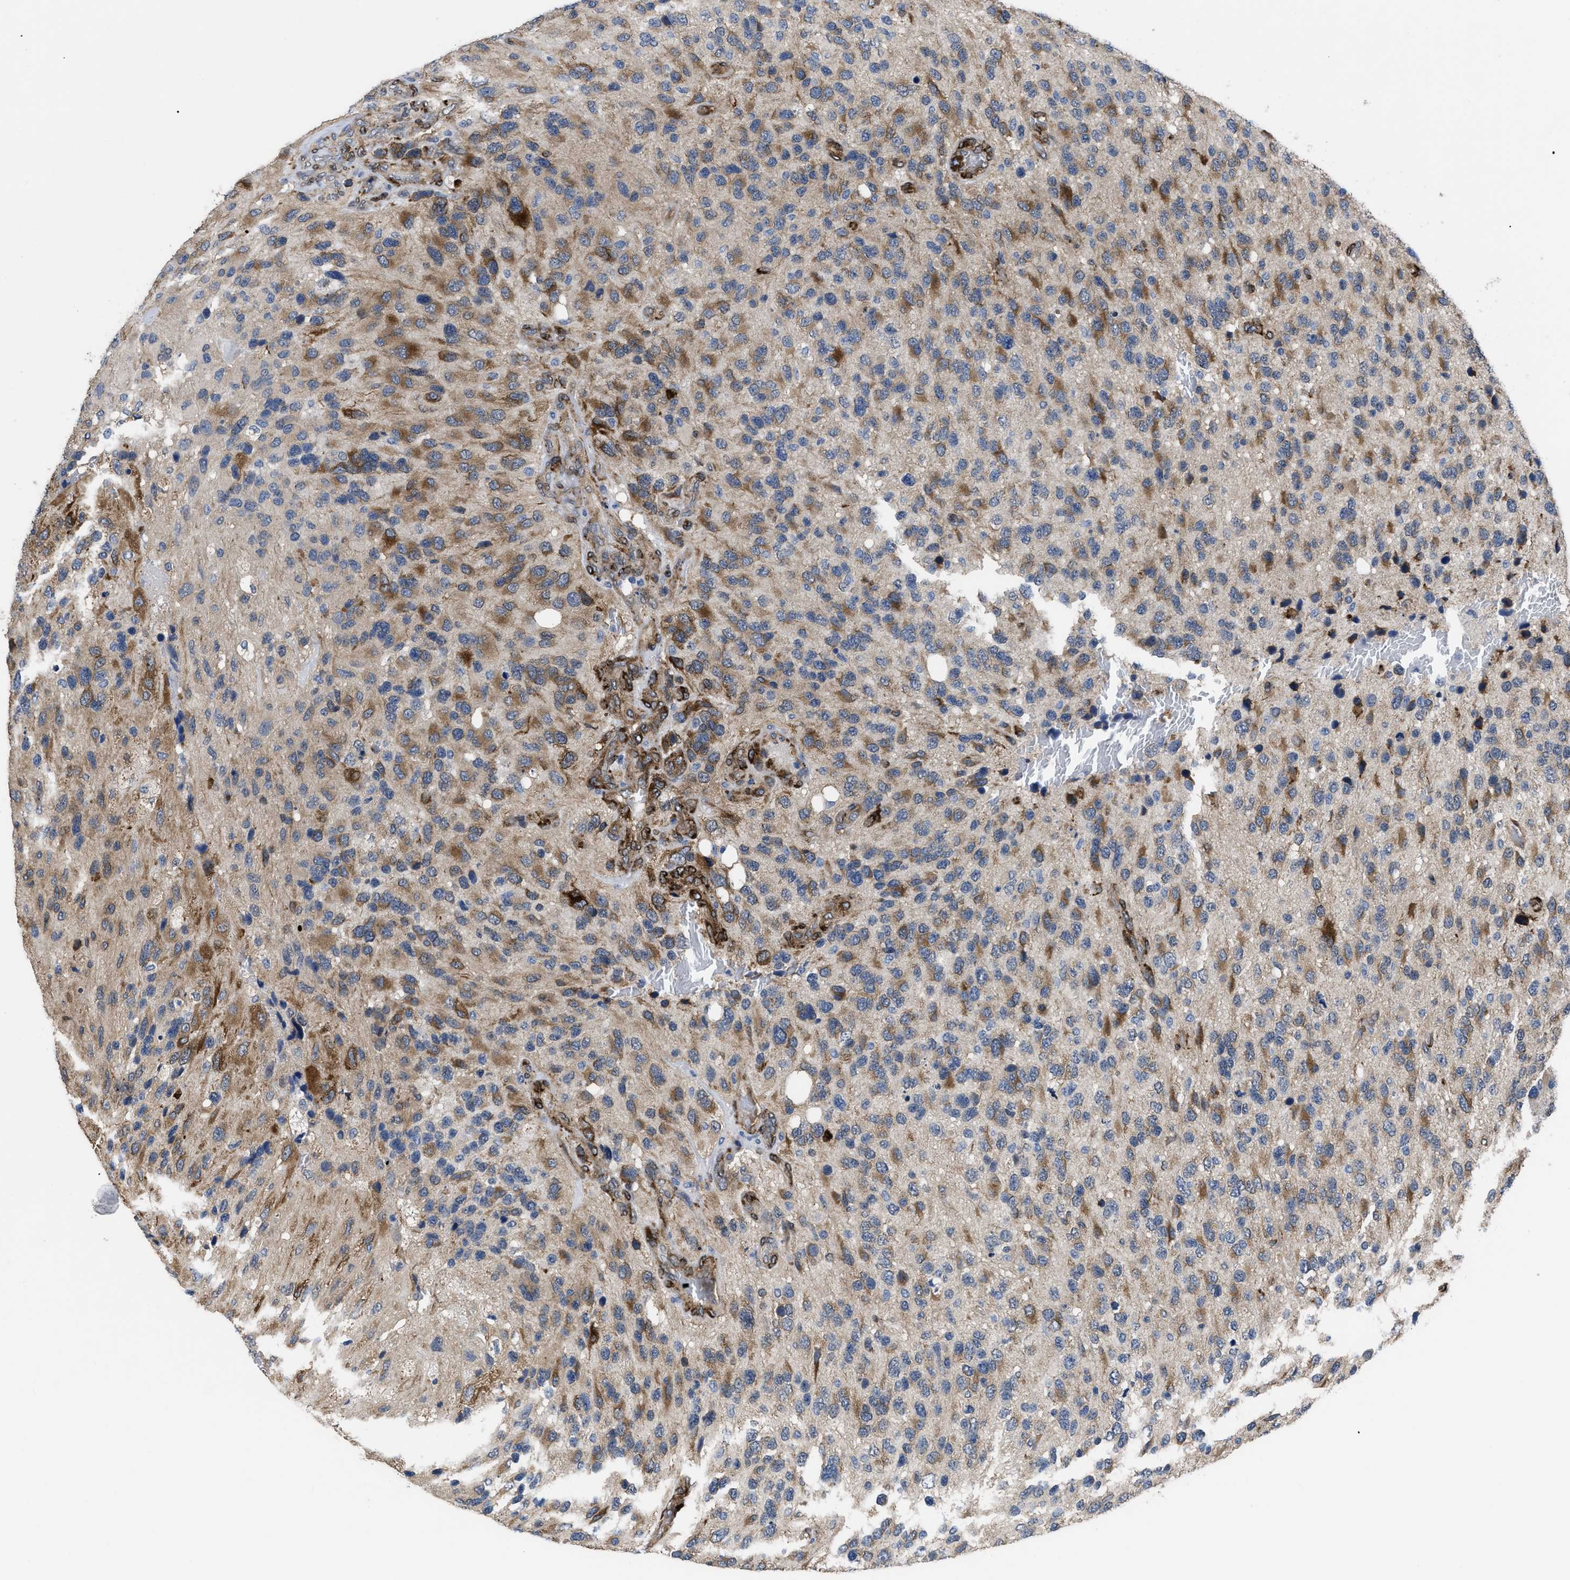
{"staining": {"intensity": "moderate", "quantity": ">75%", "location": "cytoplasmic/membranous"}, "tissue": "glioma", "cell_type": "Tumor cells", "image_type": "cancer", "snomed": [{"axis": "morphology", "description": "Glioma, malignant, High grade"}, {"axis": "topography", "description": "Brain"}], "caption": "Immunohistochemistry staining of malignant glioma (high-grade), which demonstrates medium levels of moderate cytoplasmic/membranous staining in about >75% of tumor cells indicating moderate cytoplasmic/membranous protein positivity. The staining was performed using DAB (3,3'-diaminobenzidine) (brown) for protein detection and nuclei were counterstained in hematoxylin (blue).", "gene": "SQLE", "patient": {"sex": "female", "age": 58}}